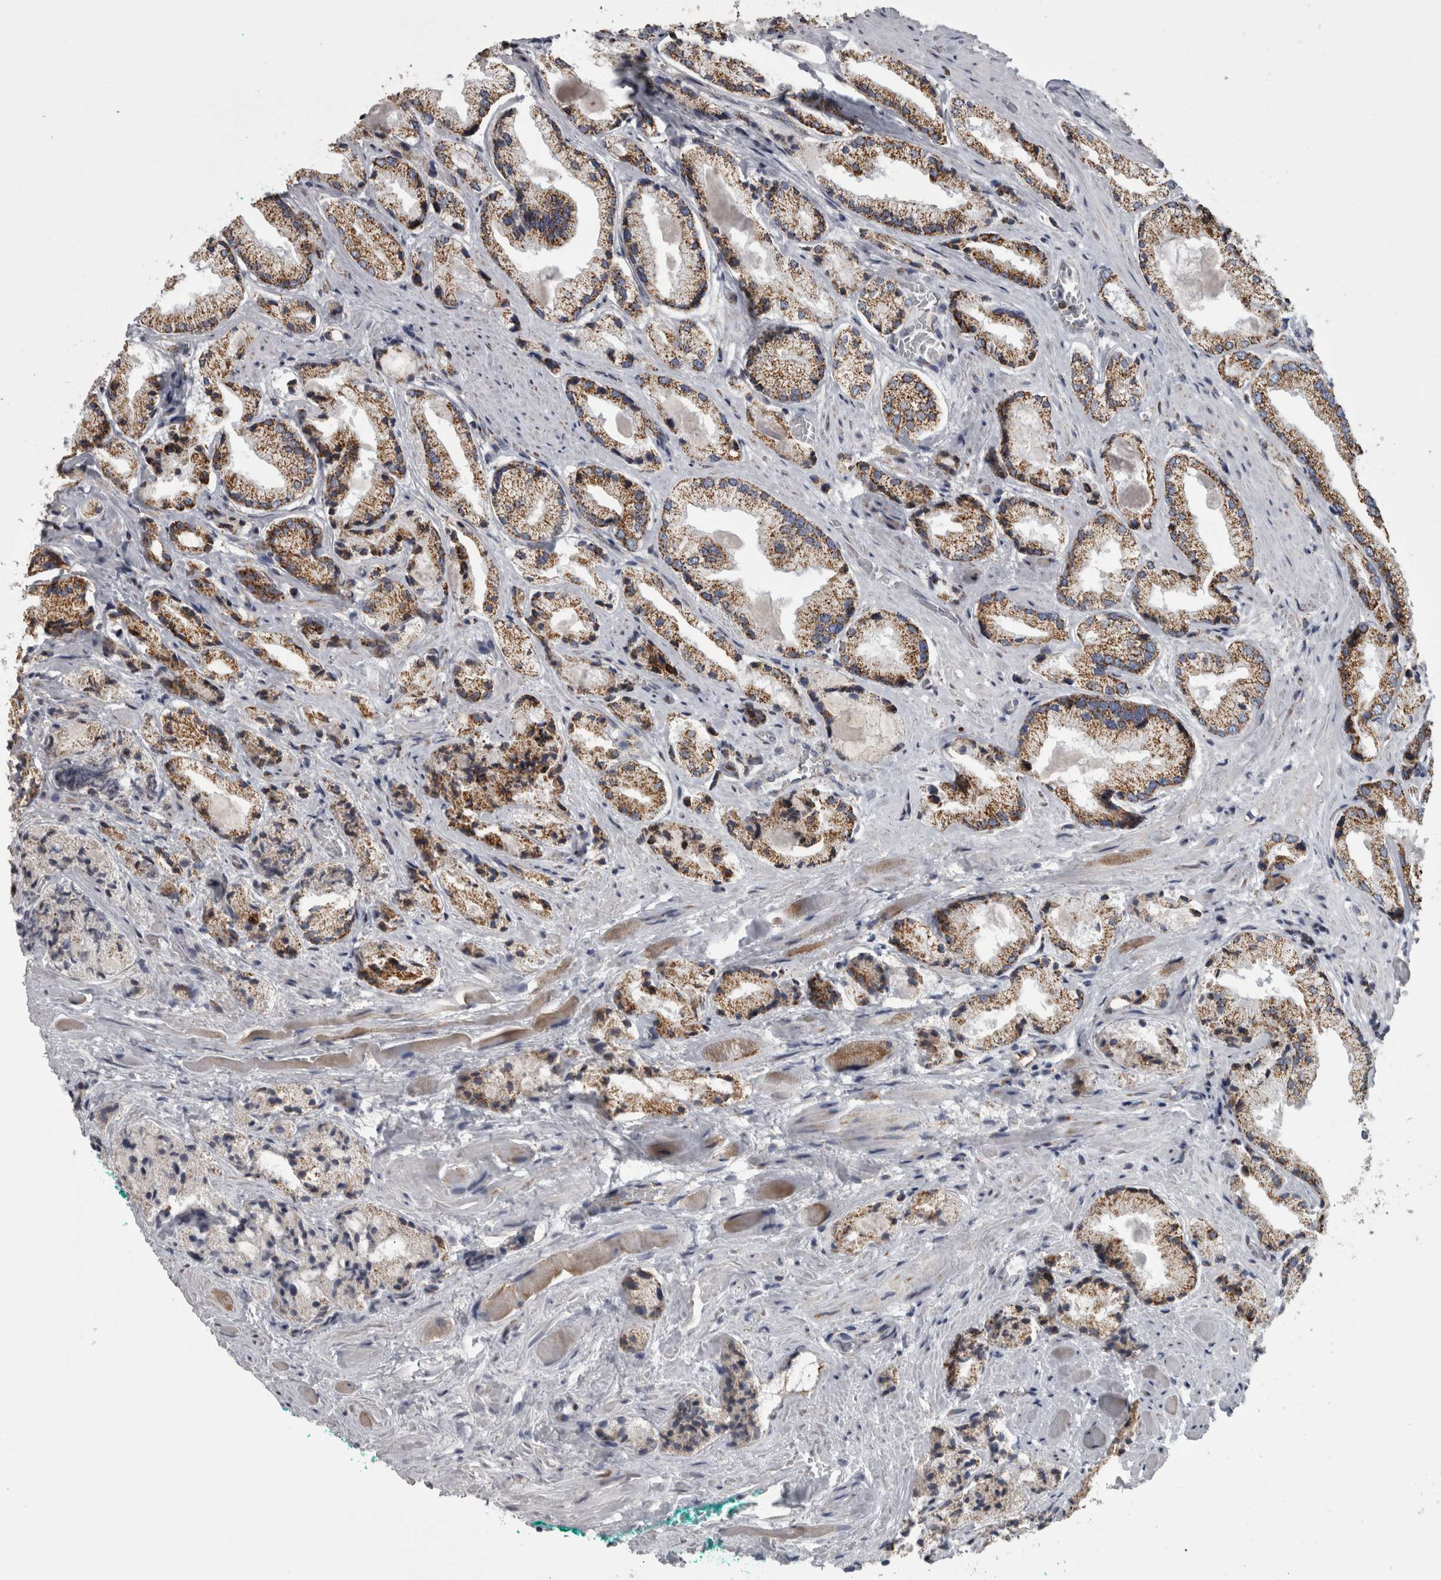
{"staining": {"intensity": "moderate", "quantity": ">75%", "location": "cytoplasmic/membranous"}, "tissue": "prostate cancer", "cell_type": "Tumor cells", "image_type": "cancer", "snomed": [{"axis": "morphology", "description": "Adenocarcinoma, Low grade"}, {"axis": "topography", "description": "Prostate"}], "caption": "This histopathology image displays immunohistochemistry staining of human low-grade adenocarcinoma (prostate), with medium moderate cytoplasmic/membranous positivity in approximately >75% of tumor cells.", "gene": "MDH2", "patient": {"sex": "male", "age": 62}}